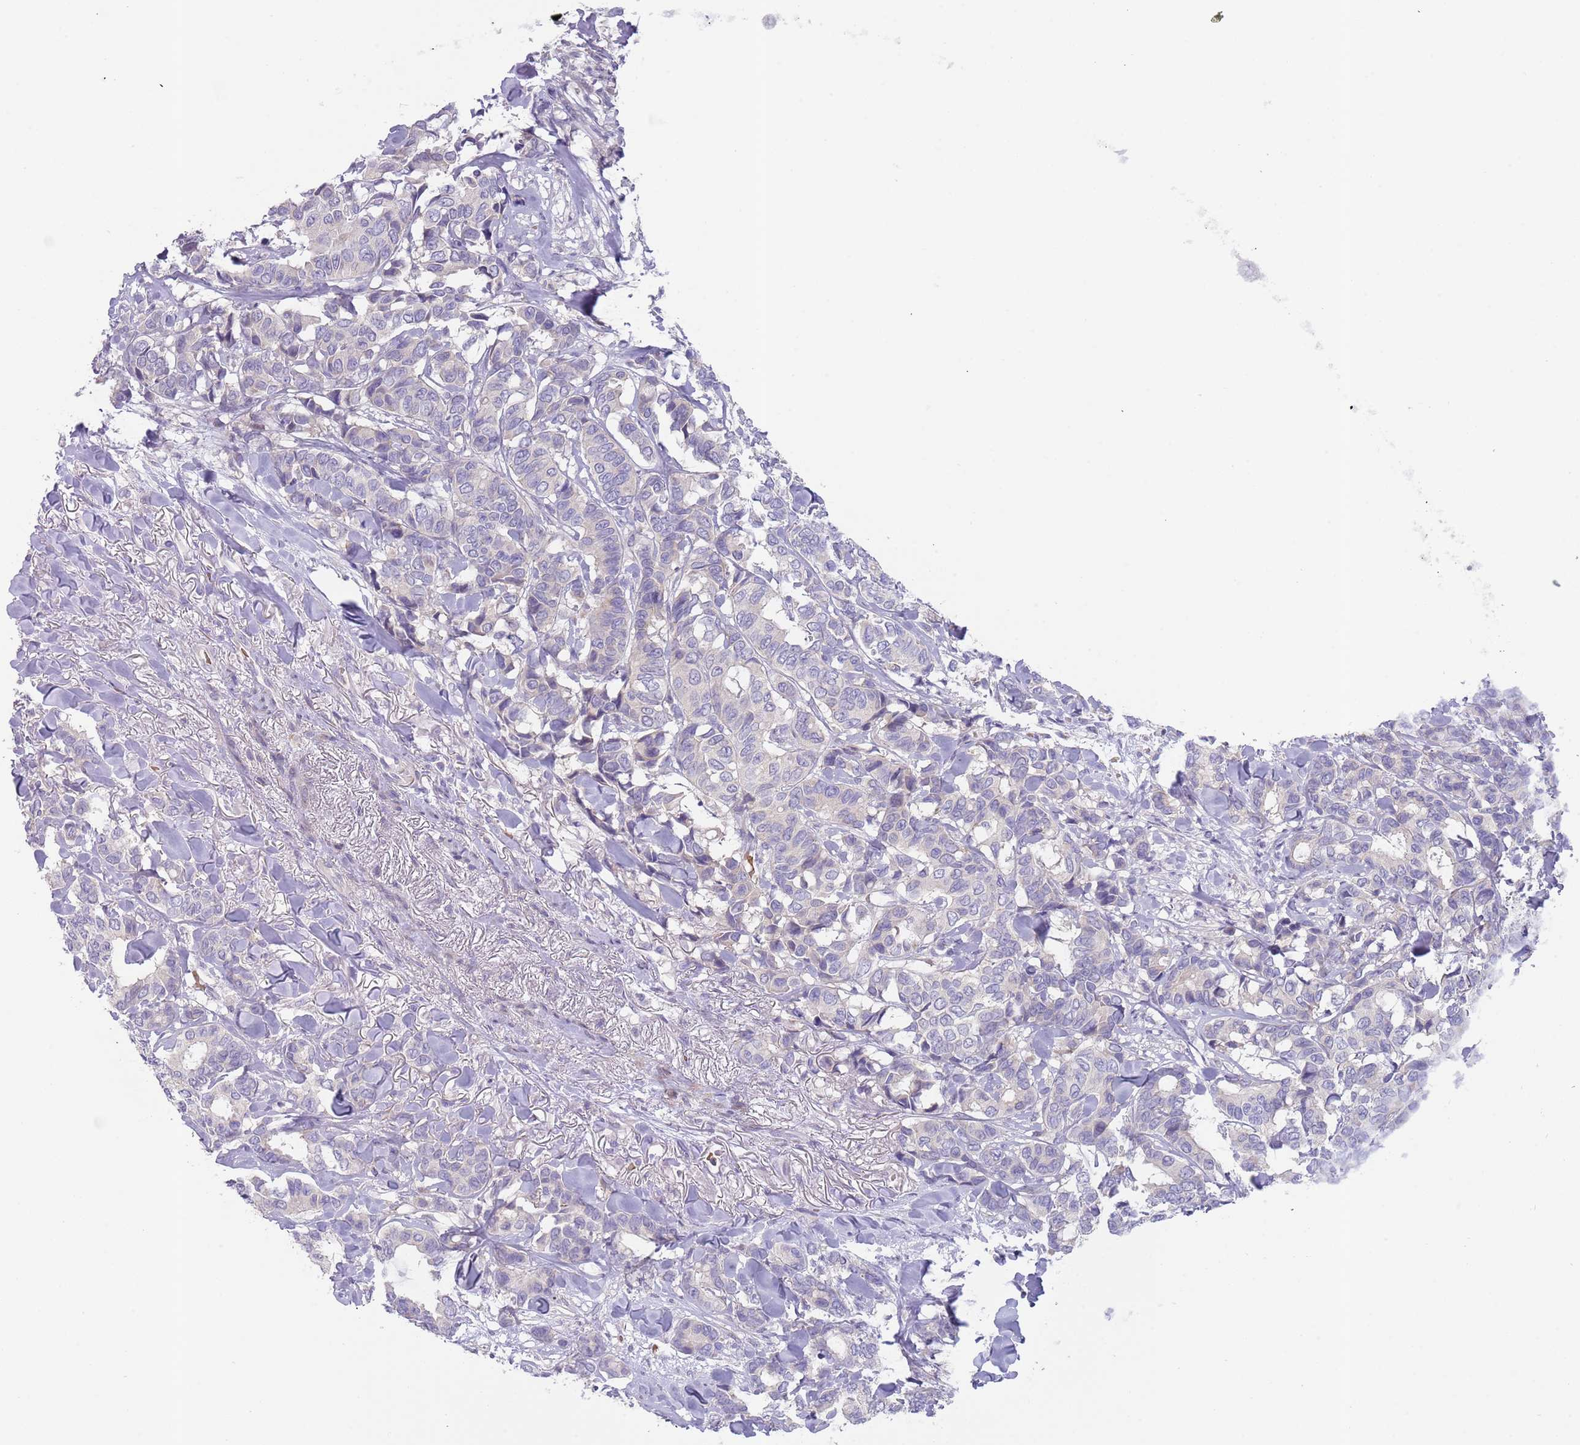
{"staining": {"intensity": "negative", "quantity": "none", "location": "none"}, "tissue": "breast cancer", "cell_type": "Tumor cells", "image_type": "cancer", "snomed": [{"axis": "morphology", "description": "Duct carcinoma"}, {"axis": "topography", "description": "Breast"}], "caption": "A histopathology image of invasive ductal carcinoma (breast) stained for a protein reveals no brown staining in tumor cells.", "gene": "PRAC1", "patient": {"sex": "female", "age": 87}}